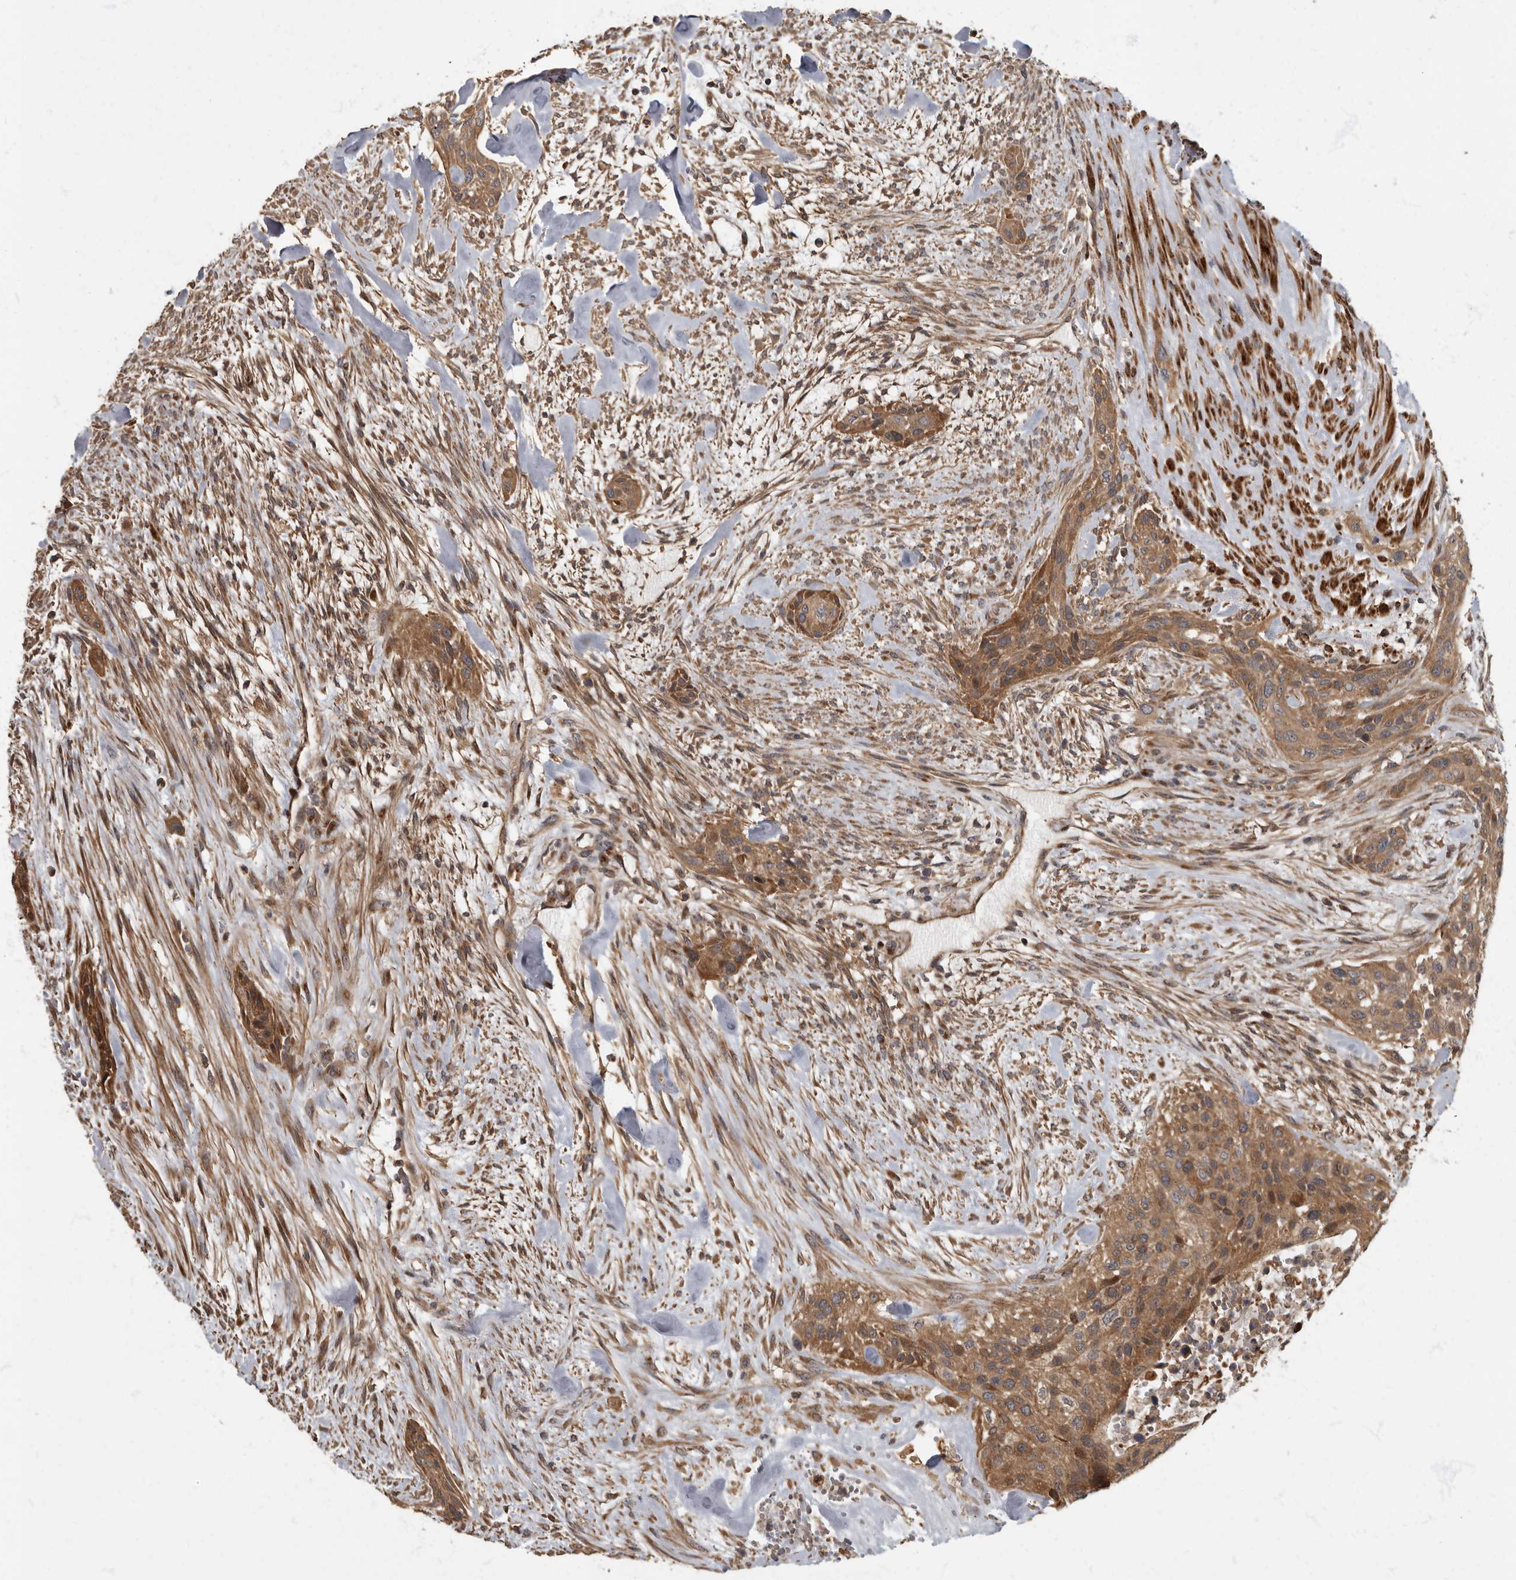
{"staining": {"intensity": "moderate", "quantity": ">75%", "location": "cytoplasmic/membranous"}, "tissue": "urothelial cancer", "cell_type": "Tumor cells", "image_type": "cancer", "snomed": [{"axis": "morphology", "description": "Urothelial carcinoma, High grade"}, {"axis": "topography", "description": "Urinary bladder"}], "caption": "Immunohistochemical staining of urothelial carcinoma (high-grade) demonstrates medium levels of moderate cytoplasmic/membranous protein positivity in about >75% of tumor cells. (IHC, brightfield microscopy, high magnification).", "gene": "IQCK", "patient": {"sex": "male", "age": 35}}